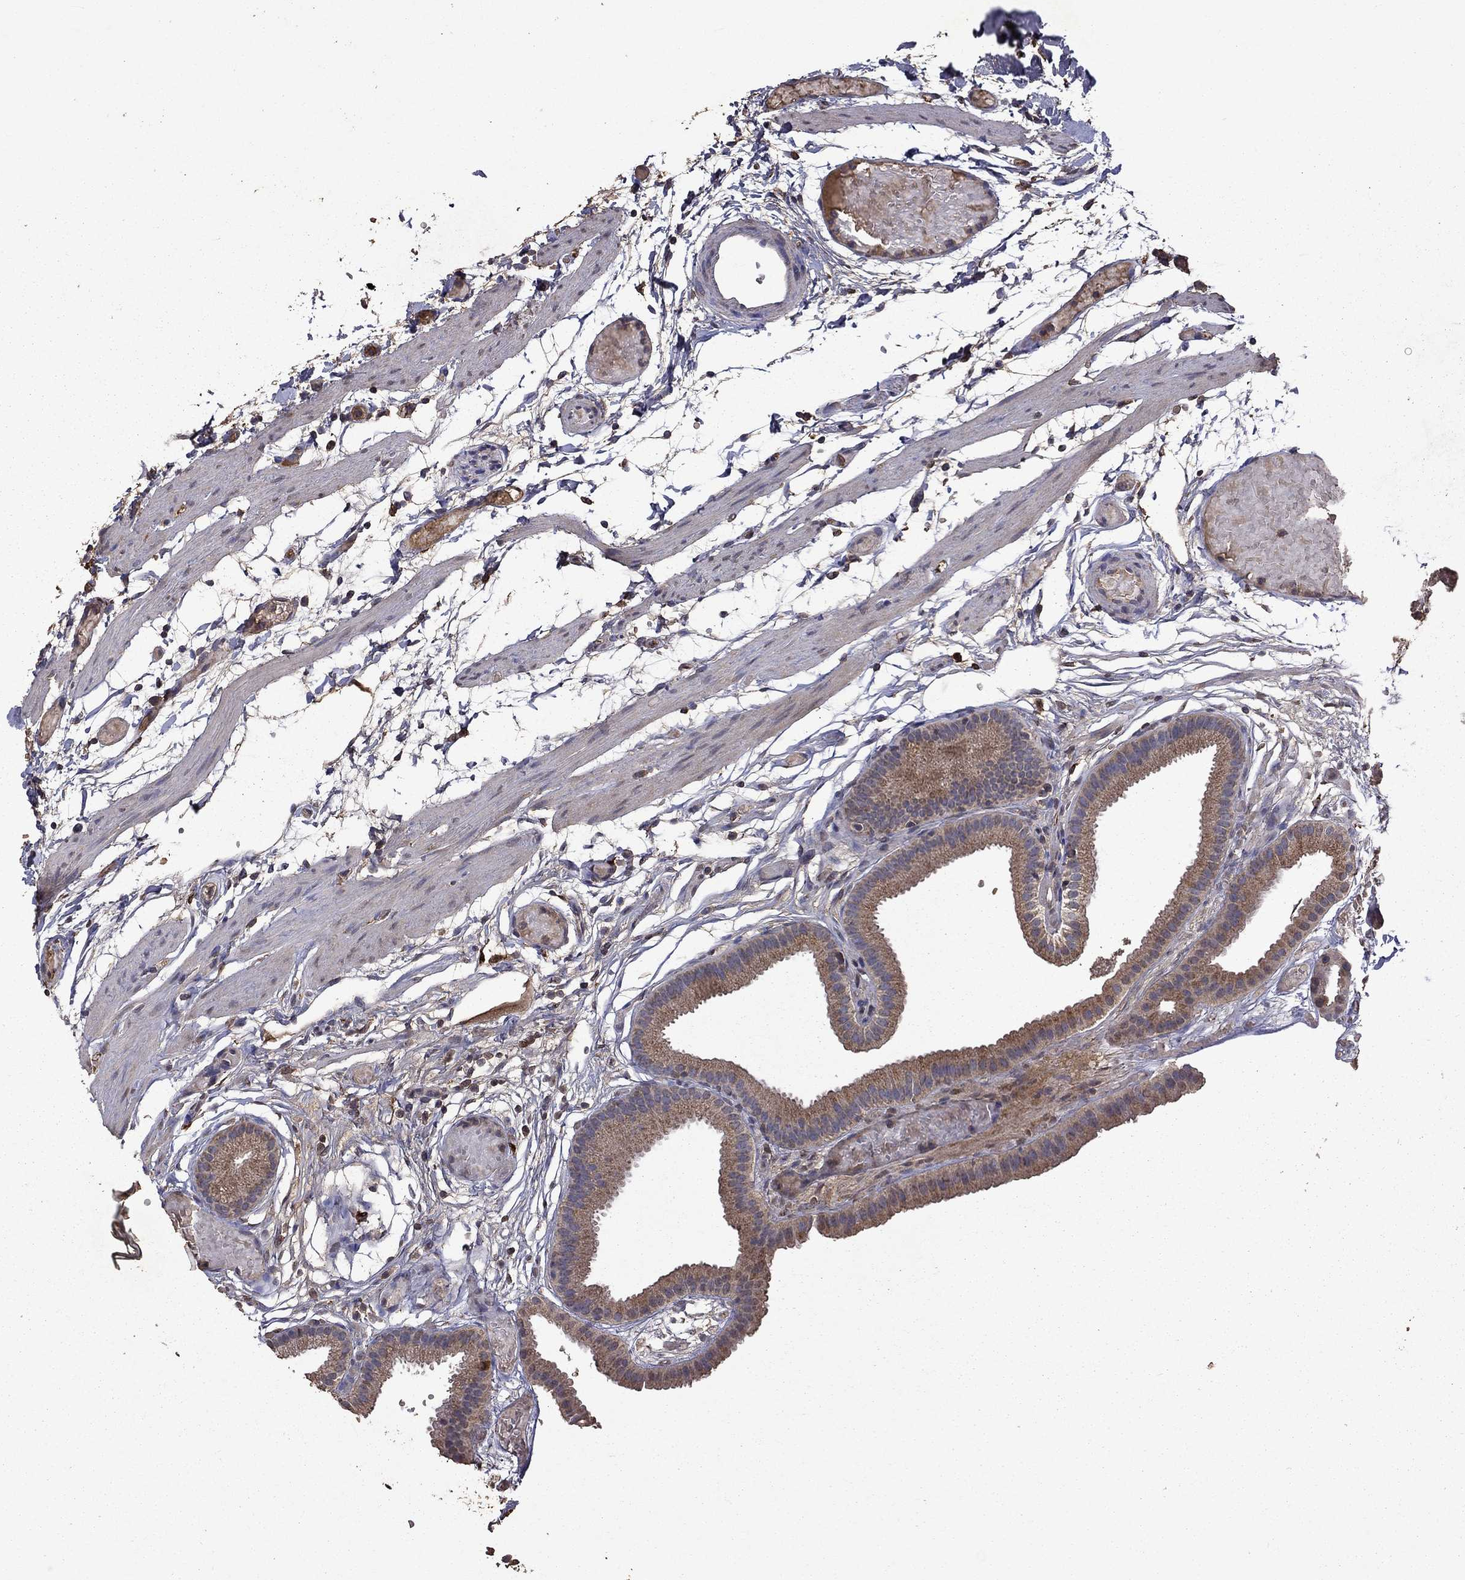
{"staining": {"intensity": "moderate", "quantity": "25%-75%", "location": "cytoplasmic/membranous"}, "tissue": "gallbladder", "cell_type": "Glandular cells", "image_type": "normal", "snomed": [{"axis": "morphology", "description": "Normal tissue, NOS"}, {"axis": "topography", "description": "Gallbladder"}], "caption": "IHC histopathology image of unremarkable human gallbladder stained for a protein (brown), which shows medium levels of moderate cytoplasmic/membranous staining in approximately 25%-75% of glandular cells.", "gene": "SERPINA5", "patient": {"sex": "female", "age": 45}}